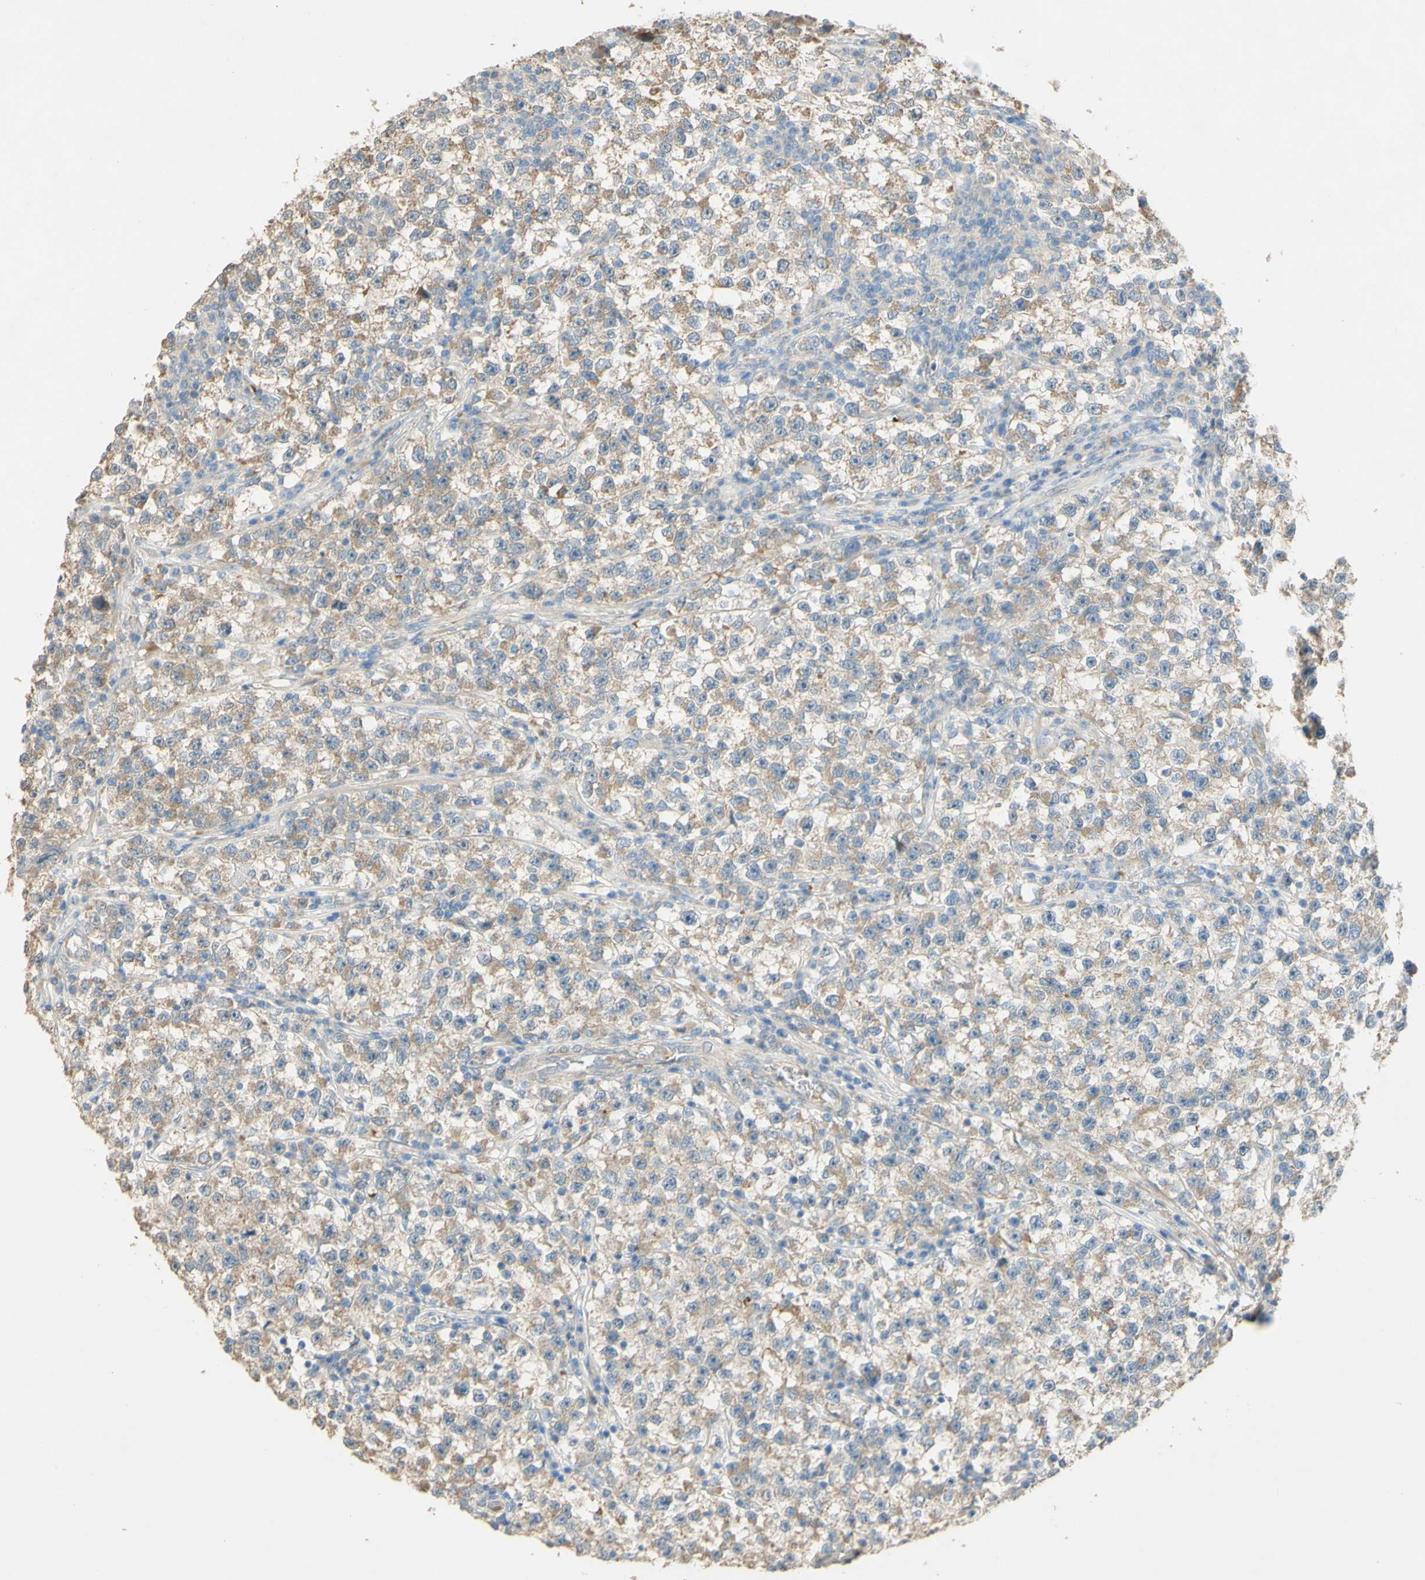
{"staining": {"intensity": "weak", "quantity": "25%-75%", "location": "cytoplasmic/membranous"}, "tissue": "testis cancer", "cell_type": "Tumor cells", "image_type": "cancer", "snomed": [{"axis": "morphology", "description": "Seminoma, NOS"}, {"axis": "topography", "description": "Testis"}], "caption": "An IHC photomicrograph of tumor tissue is shown. Protein staining in brown highlights weak cytoplasmic/membranous positivity in seminoma (testis) within tumor cells.", "gene": "DKK3", "patient": {"sex": "male", "age": 22}}